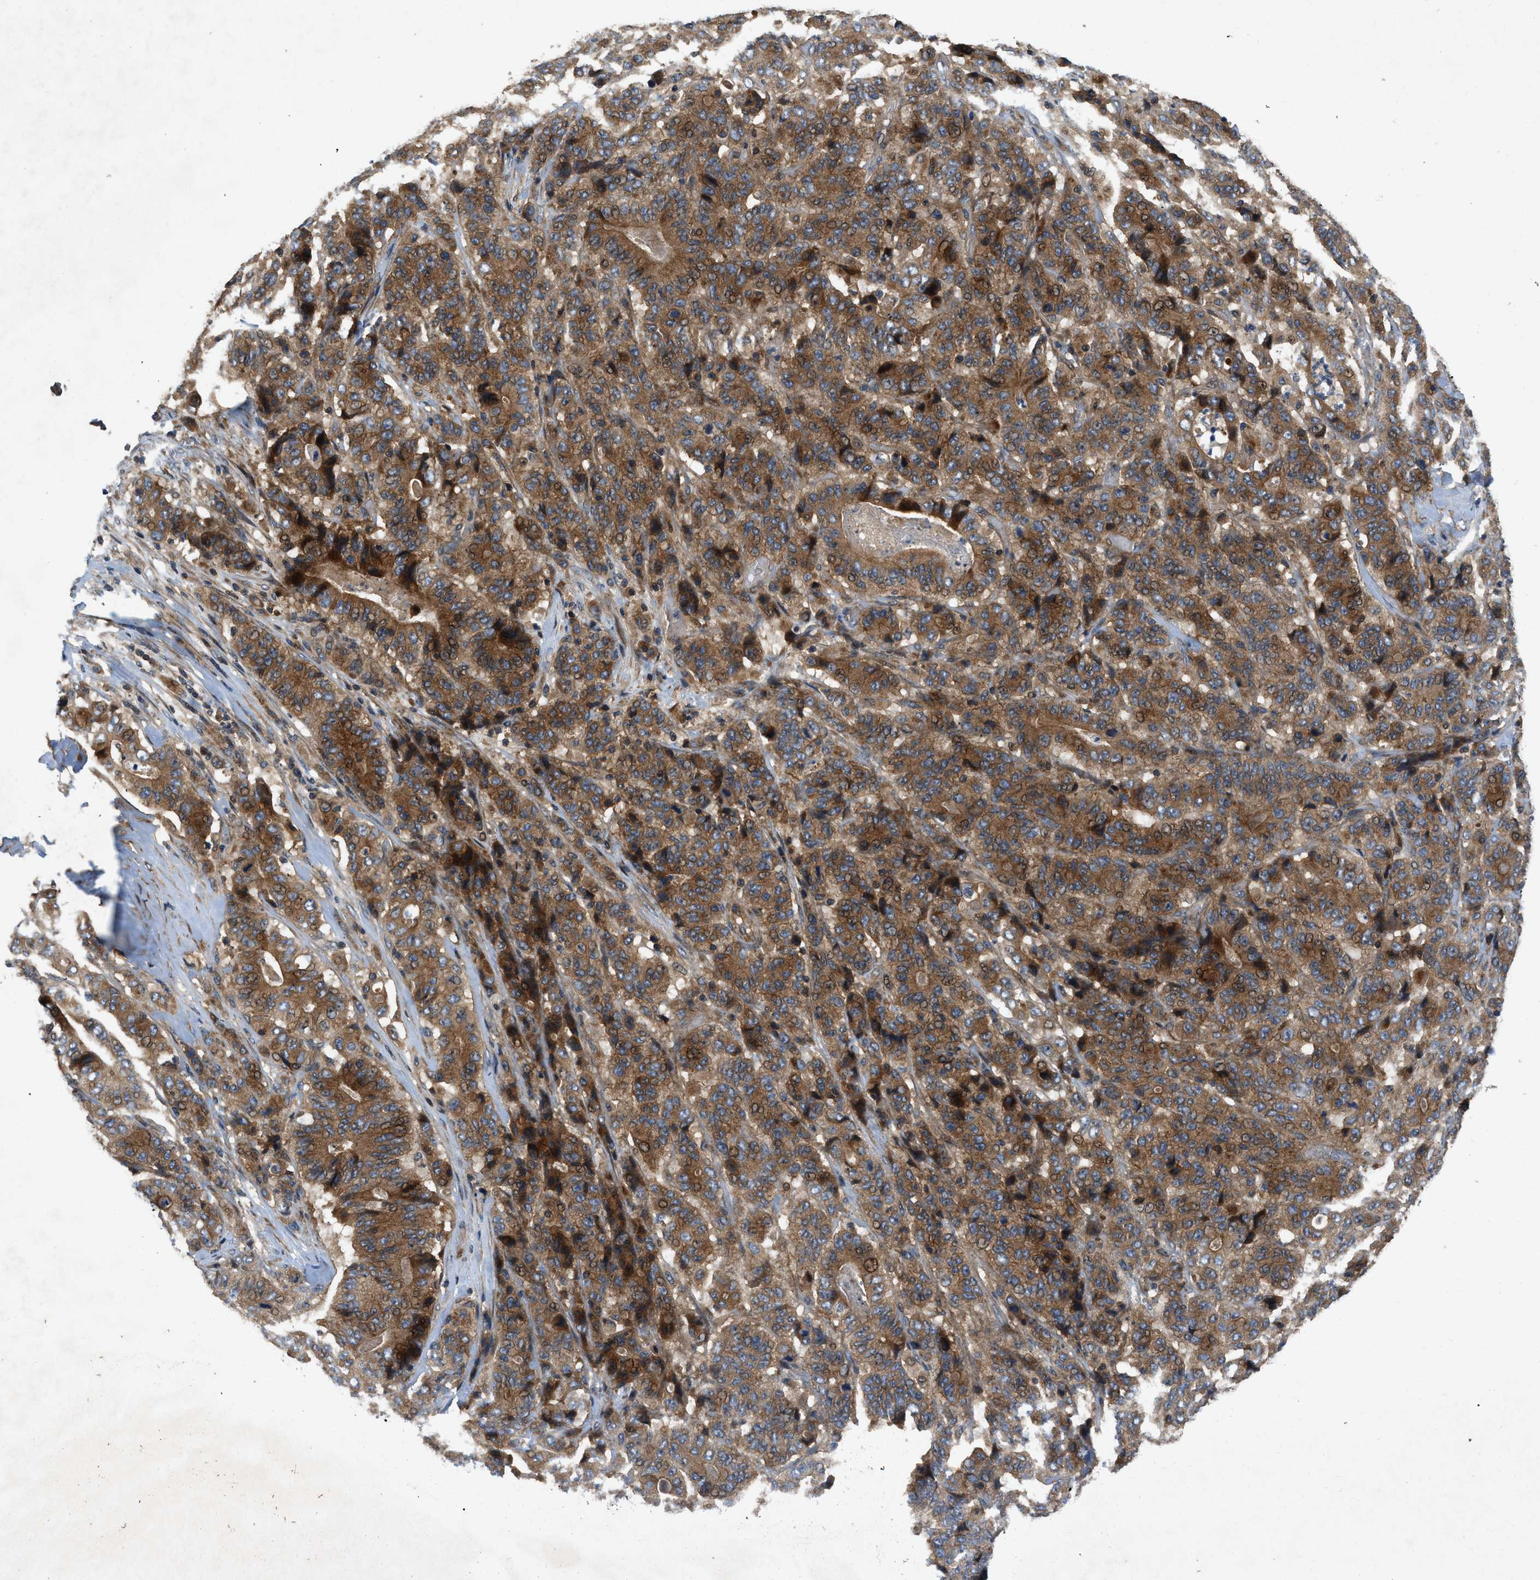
{"staining": {"intensity": "moderate", "quantity": ">75%", "location": "cytoplasmic/membranous"}, "tissue": "stomach cancer", "cell_type": "Tumor cells", "image_type": "cancer", "snomed": [{"axis": "morphology", "description": "Adenocarcinoma, NOS"}, {"axis": "topography", "description": "Stomach"}], "caption": "Immunohistochemistry of adenocarcinoma (stomach) displays medium levels of moderate cytoplasmic/membranous staining in about >75% of tumor cells.", "gene": "CNNM3", "patient": {"sex": "female", "age": 73}}